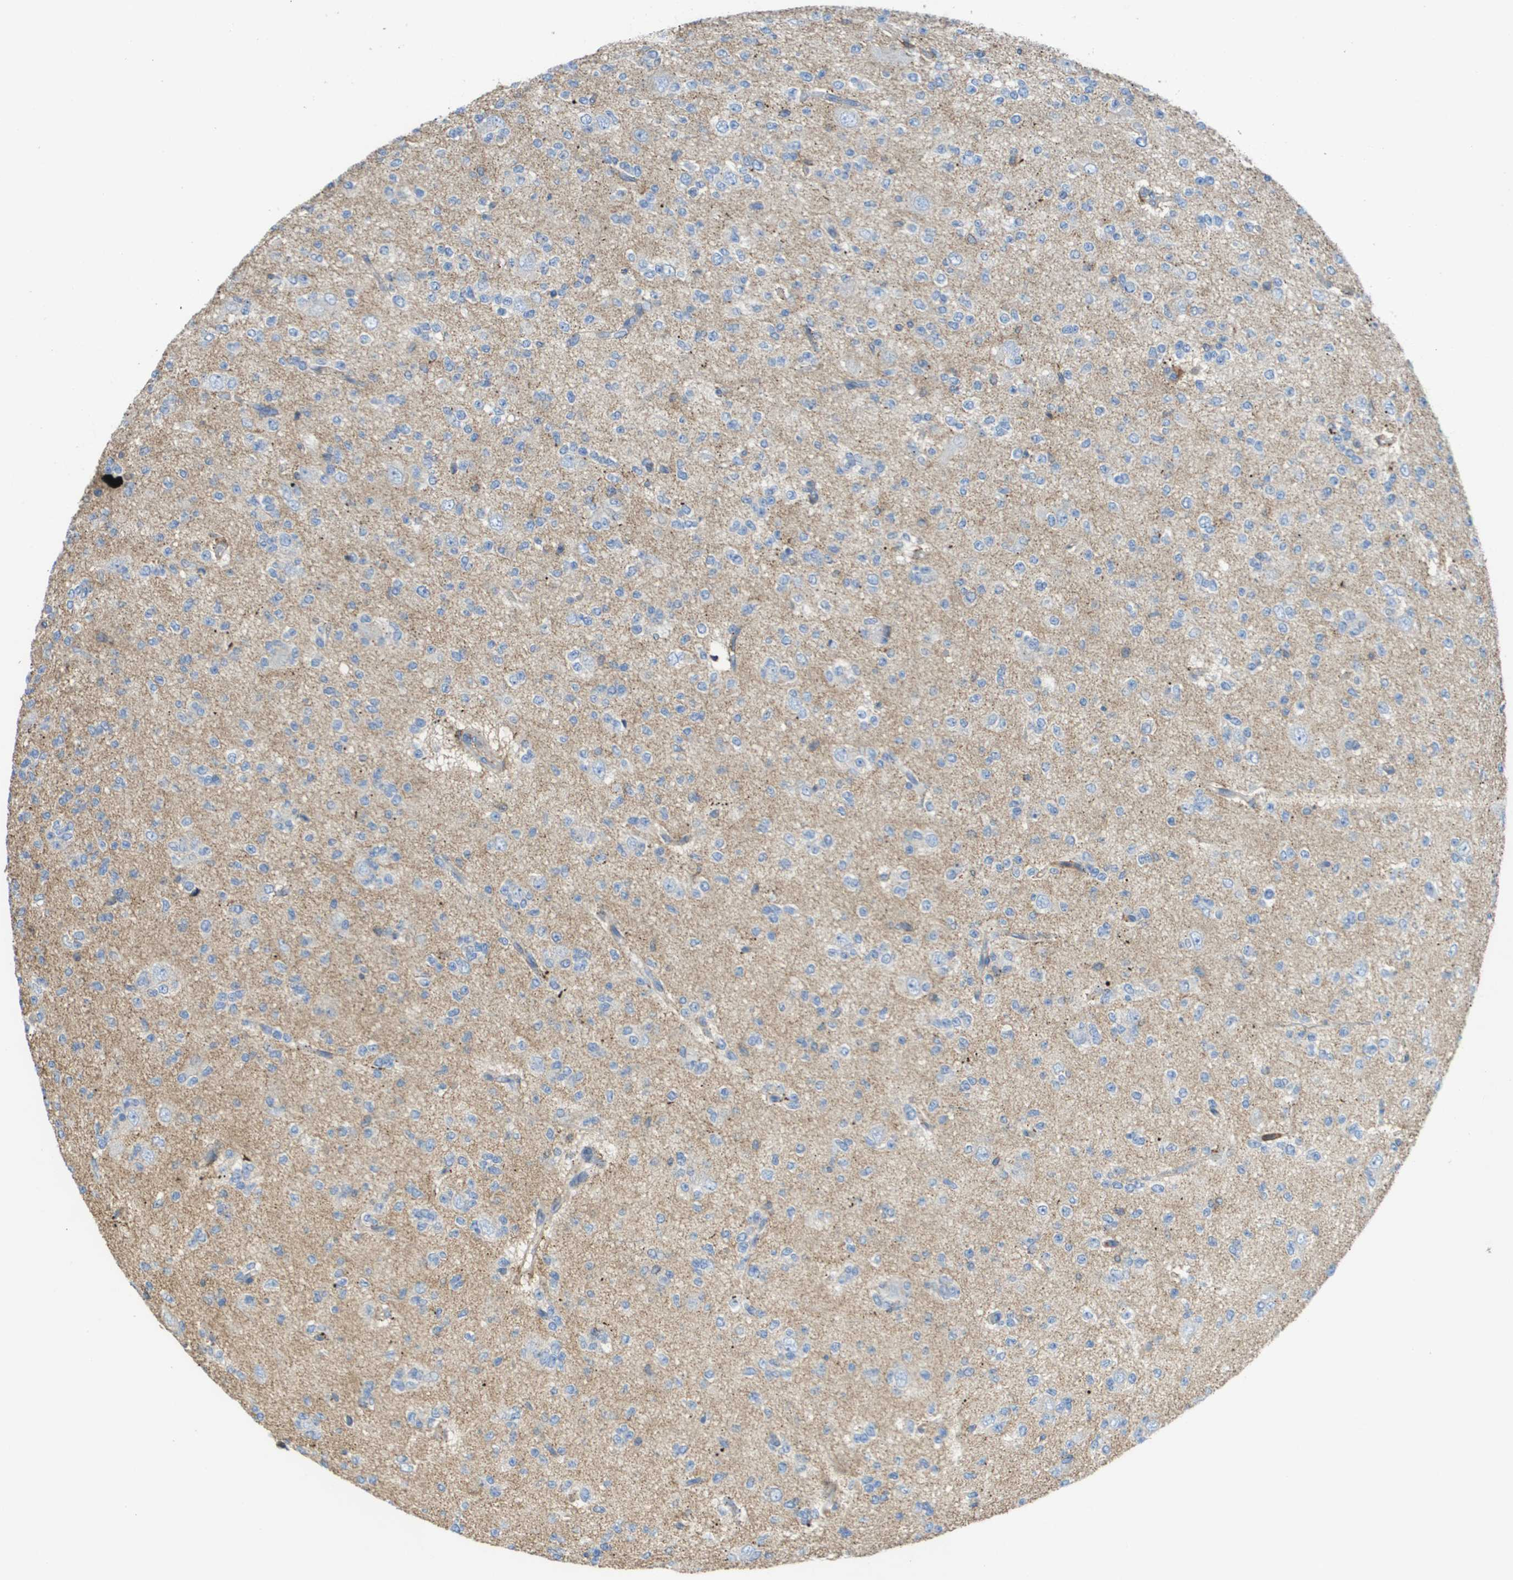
{"staining": {"intensity": "negative", "quantity": "none", "location": "none"}, "tissue": "glioma", "cell_type": "Tumor cells", "image_type": "cancer", "snomed": [{"axis": "morphology", "description": "Glioma, malignant, Low grade"}, {"axis": "topography", "description": "Brain"}], "caption": "Tumor cells show no significant protein positivity in low-grade glioma (malignant).", "gene": "PASK", "patient": {"sex": "male", "age": 38}}